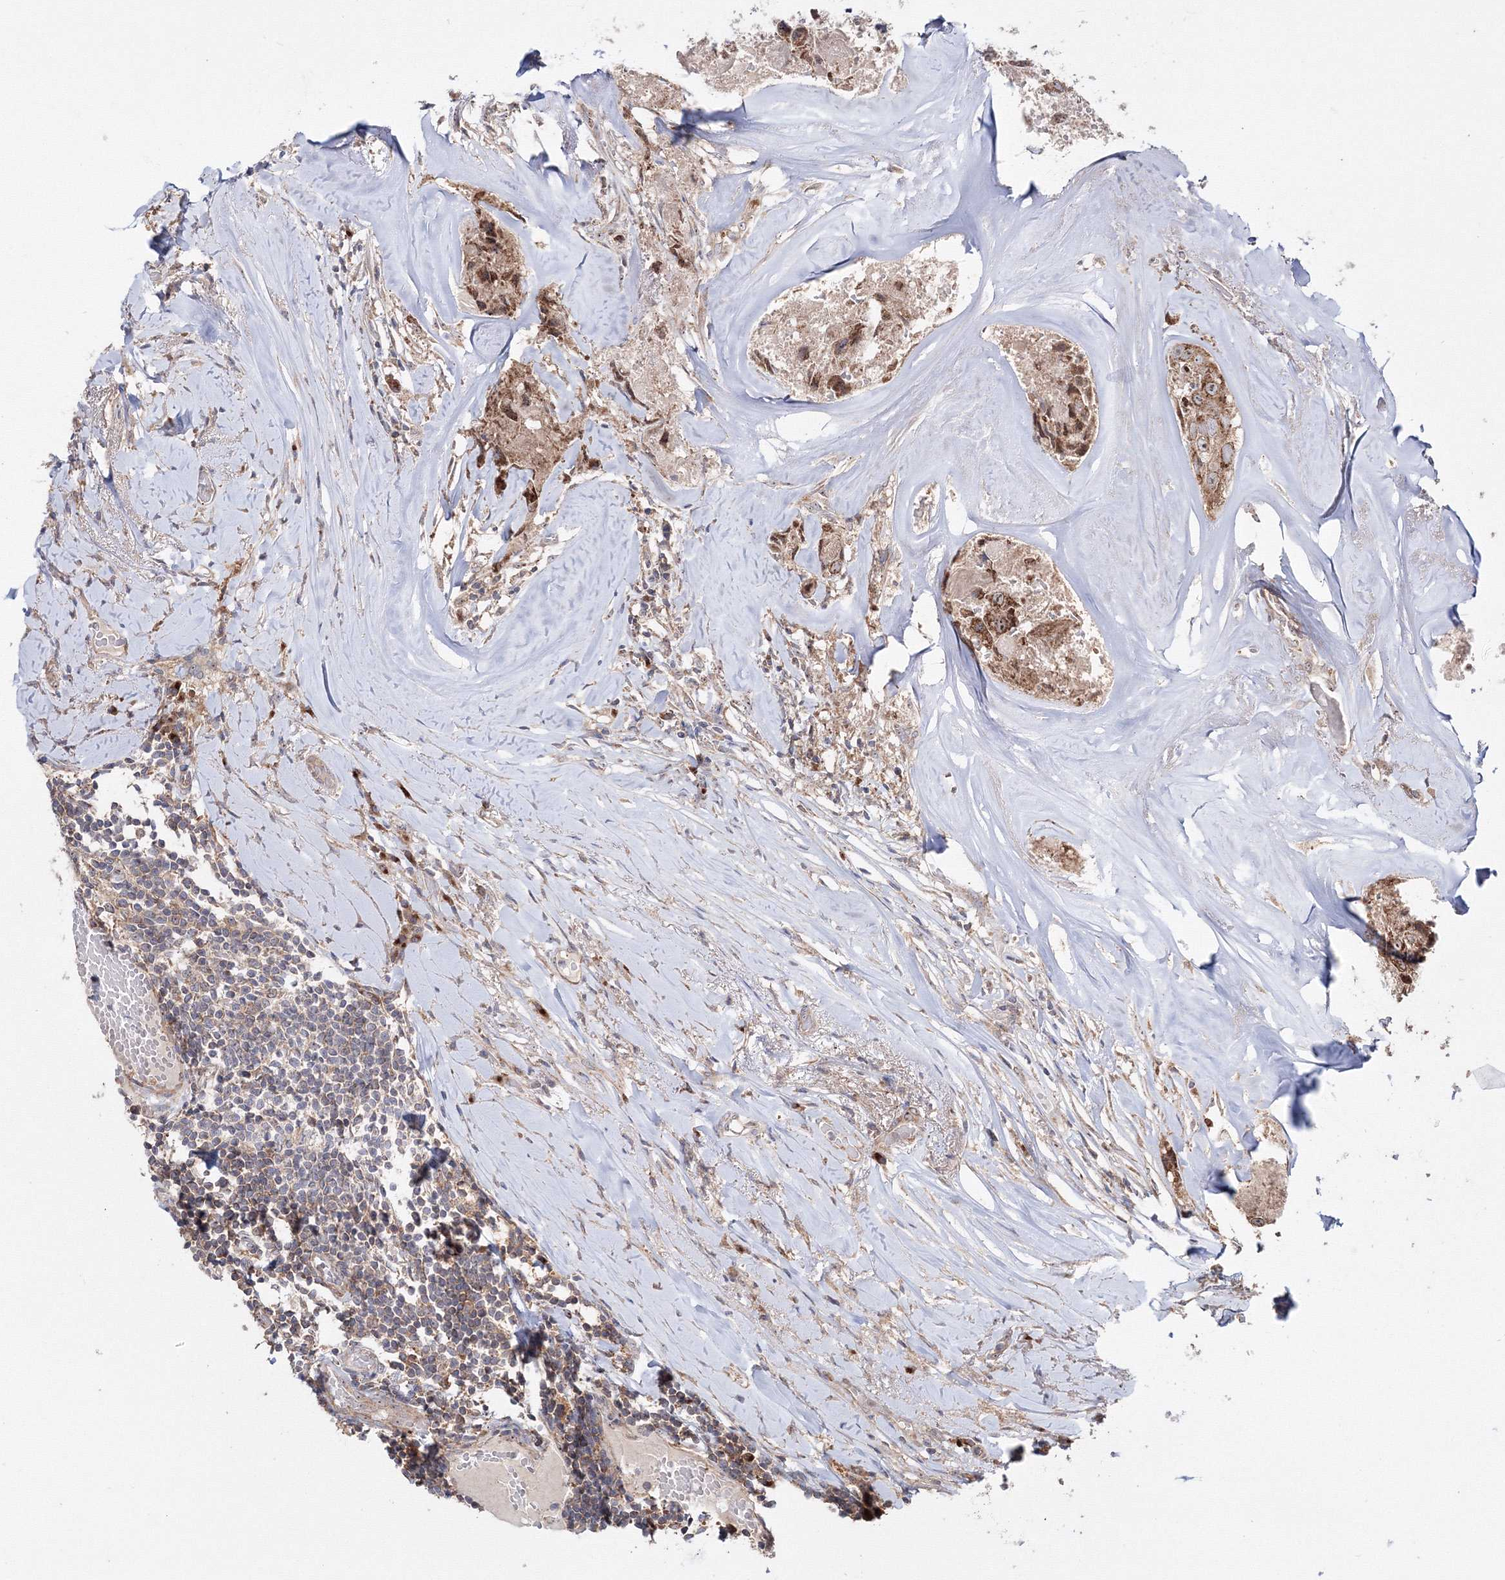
{"staining": {"intensity": "strong", "quantity": ">75%", "location": "cytoplasmic/membranous,nuclear"}, "tissue": "head and neck cancer", "cell_type": "Tumor cells", "image_type": "cancer", "snomed": [{"axis": "morphology", "description": "Adenocarcinoma, NOS"}, {"axis": "morphology", "description": "Adenocarcinoma, metastatic, NOS"}, {"axis": "topography", "description": "Head-Neck"}], "caption": "Strong cytoplasmic/membranous and nuclear staining is seen in approximately >75% of tumor cells in adenocarcinoma (head and neck).", "gene": "PEX13", "patient": {"sex": "male", "age": 75}}